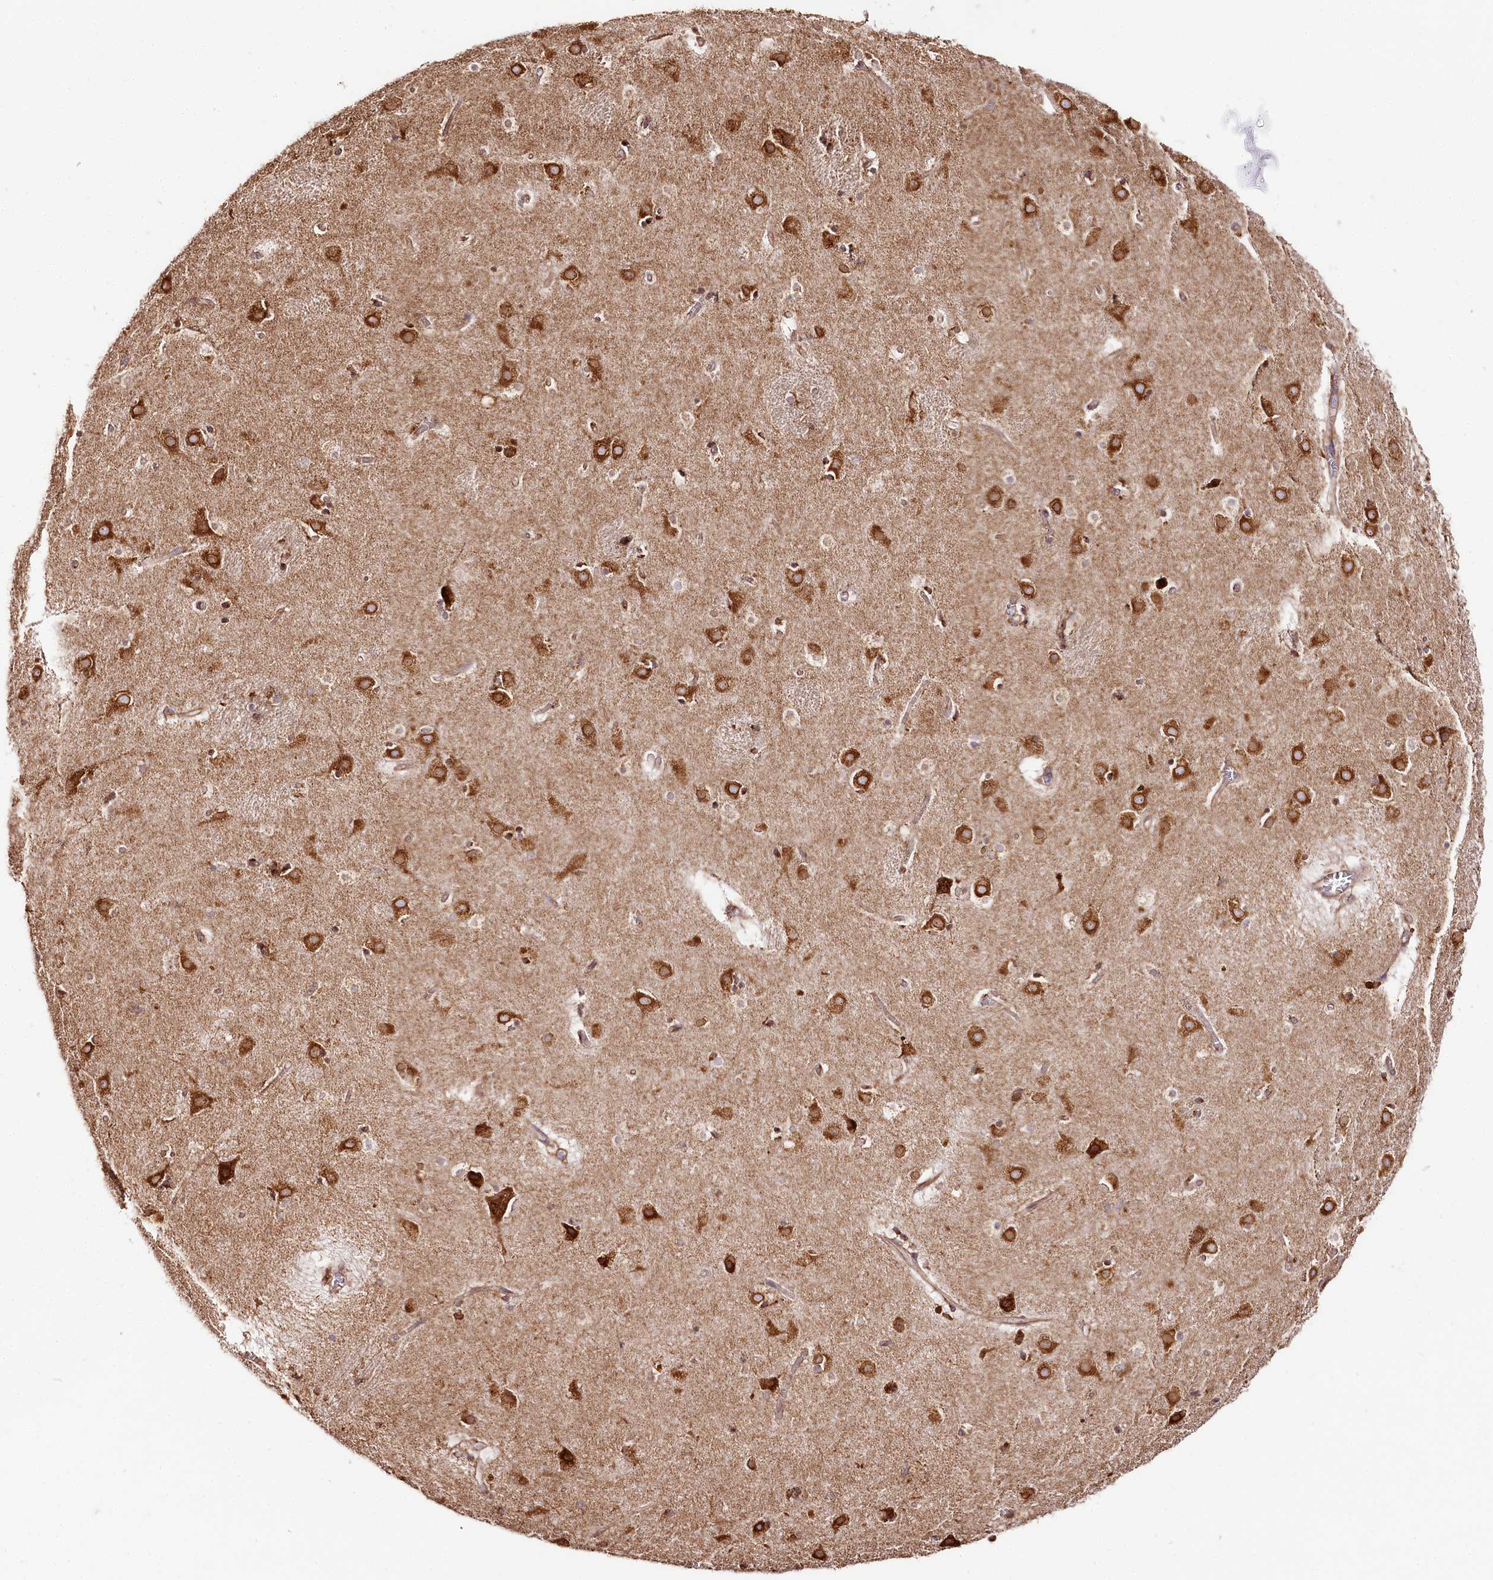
{"staining": {"intensity": "strong", "quantity": "25%-75%", "location": "cytoplasmic/membranous"}, "tissue": "caudate", "cell_type": "Glial cells", "image_type": "normal", "snomed": [{"axis": "morphology", "description": "Normal tissue, NOS"}, {"axis": "topography", "description": "Lateral ventricle wall"}], "caption": "Immunohistochemistry histopathology image of normal caudate stained for a protein (brown), which shows high levels of strong cytoplasmic/membranous positivity in approximately 25%-75% of glial cells.", "gene": "CNPY2", "patient": {"sex": "male", "age": 70}}